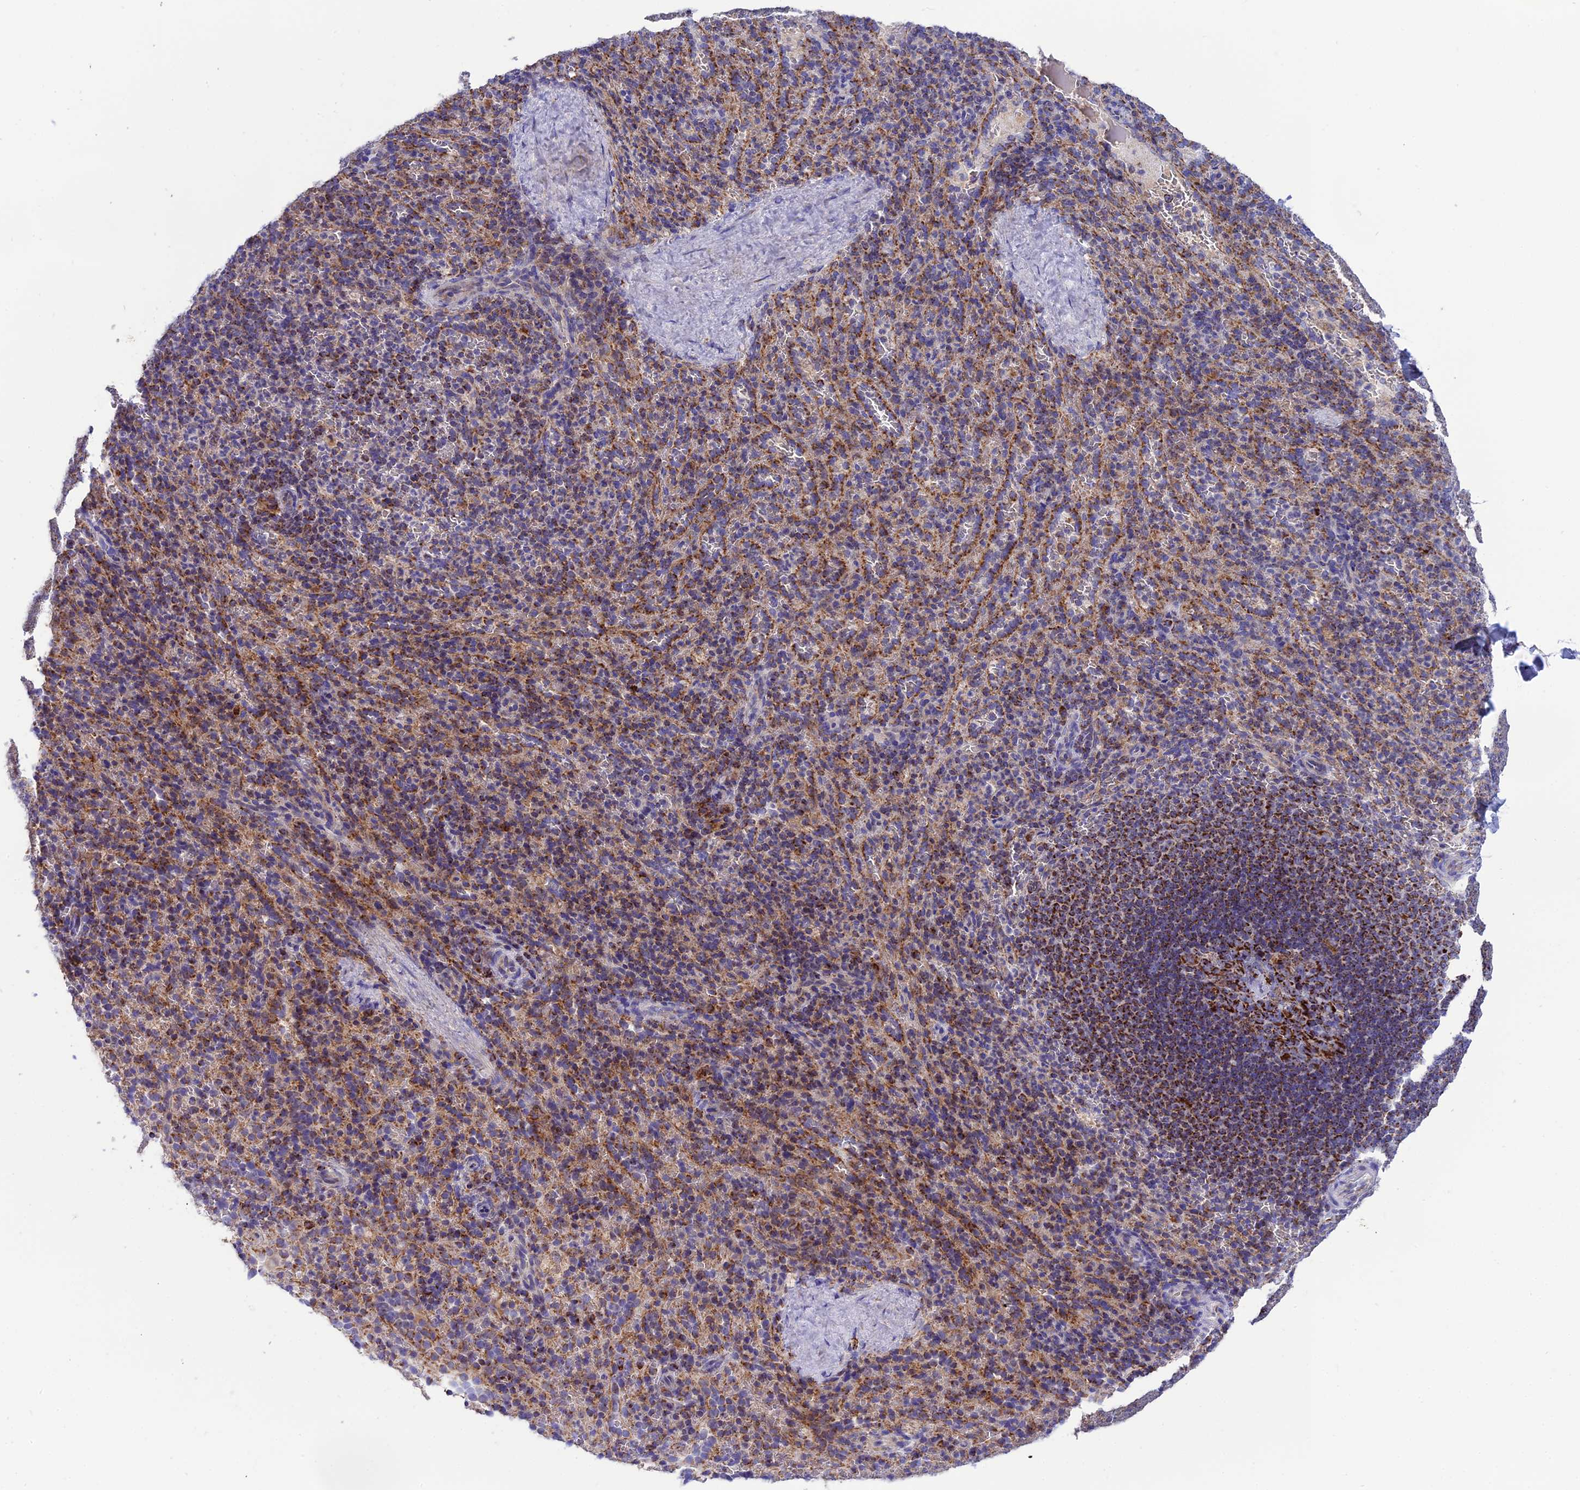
{"staining": {"intensity": "strong", "quantity": "25%-75%", "location": "cytoplasmic/membranous"}, "tissue": "spleen", "cell_type": "Cells in red pulp", "image_type": "normal", "snomed": [{"axis": "morphology", "description": "Normal tissue, NOS"}, {"axis": "topography", "description": "Spleen"}], "caption": "Protein expression analysis of unremarkable spleen exhibits strong cytoplasmic/membranous staining in about 25%-75% of cells in red pulp. (DAB (3,3'-diaminobenzidine) IHC with brightfield microscopy, high magnification).", "gene": "MRPS34", "patient": {"sex": "female", "age": 21}}